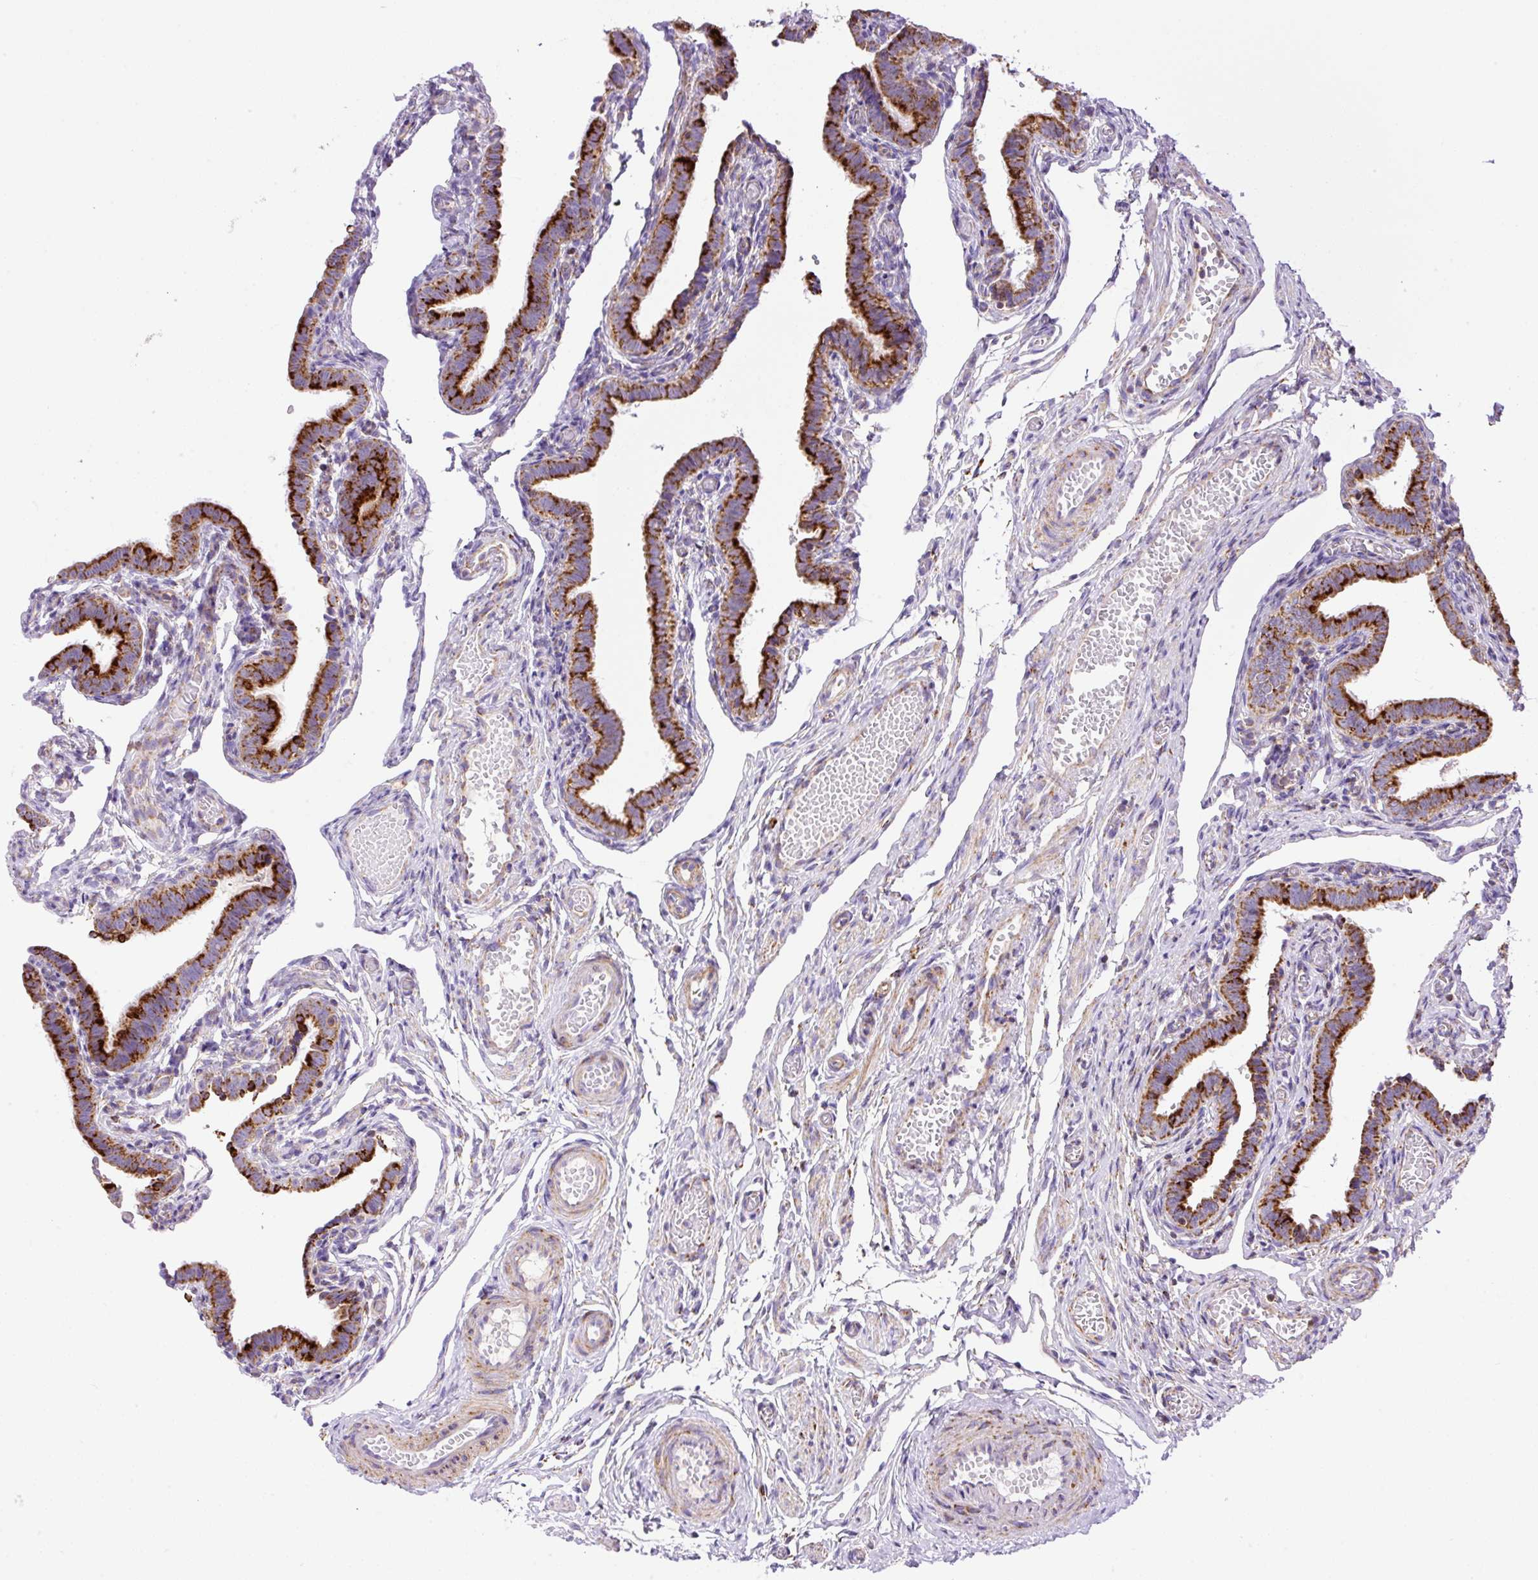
{"staining": {"intensity": "strong", "quantity": ">75%", "location": "cytoplasmic/membranous"}, "tissue": "fallopian tube", "cell_type": "Glandular cells", "image_type": "normal", "snomed": [{"axis": "morphology", "description": "Normal tissue, NOS"}, {"axis": "topography", "description": "Fallopian tube"}], "caption": "IHC staining of normal fallopian tube, which demonstrates high levels of strong cytoplasmic/membranous expression in about >75% of glandular cells indicating strong cytoplasmic/membranous protein staining. The staining was performed using DAB (3,3'-diaminobenzidine) (brown) for protein detection and nuclei were counterstained in hematoxylin (blue).", "gene": "NF1", "patient": {"sex": "female", "age": 36}}